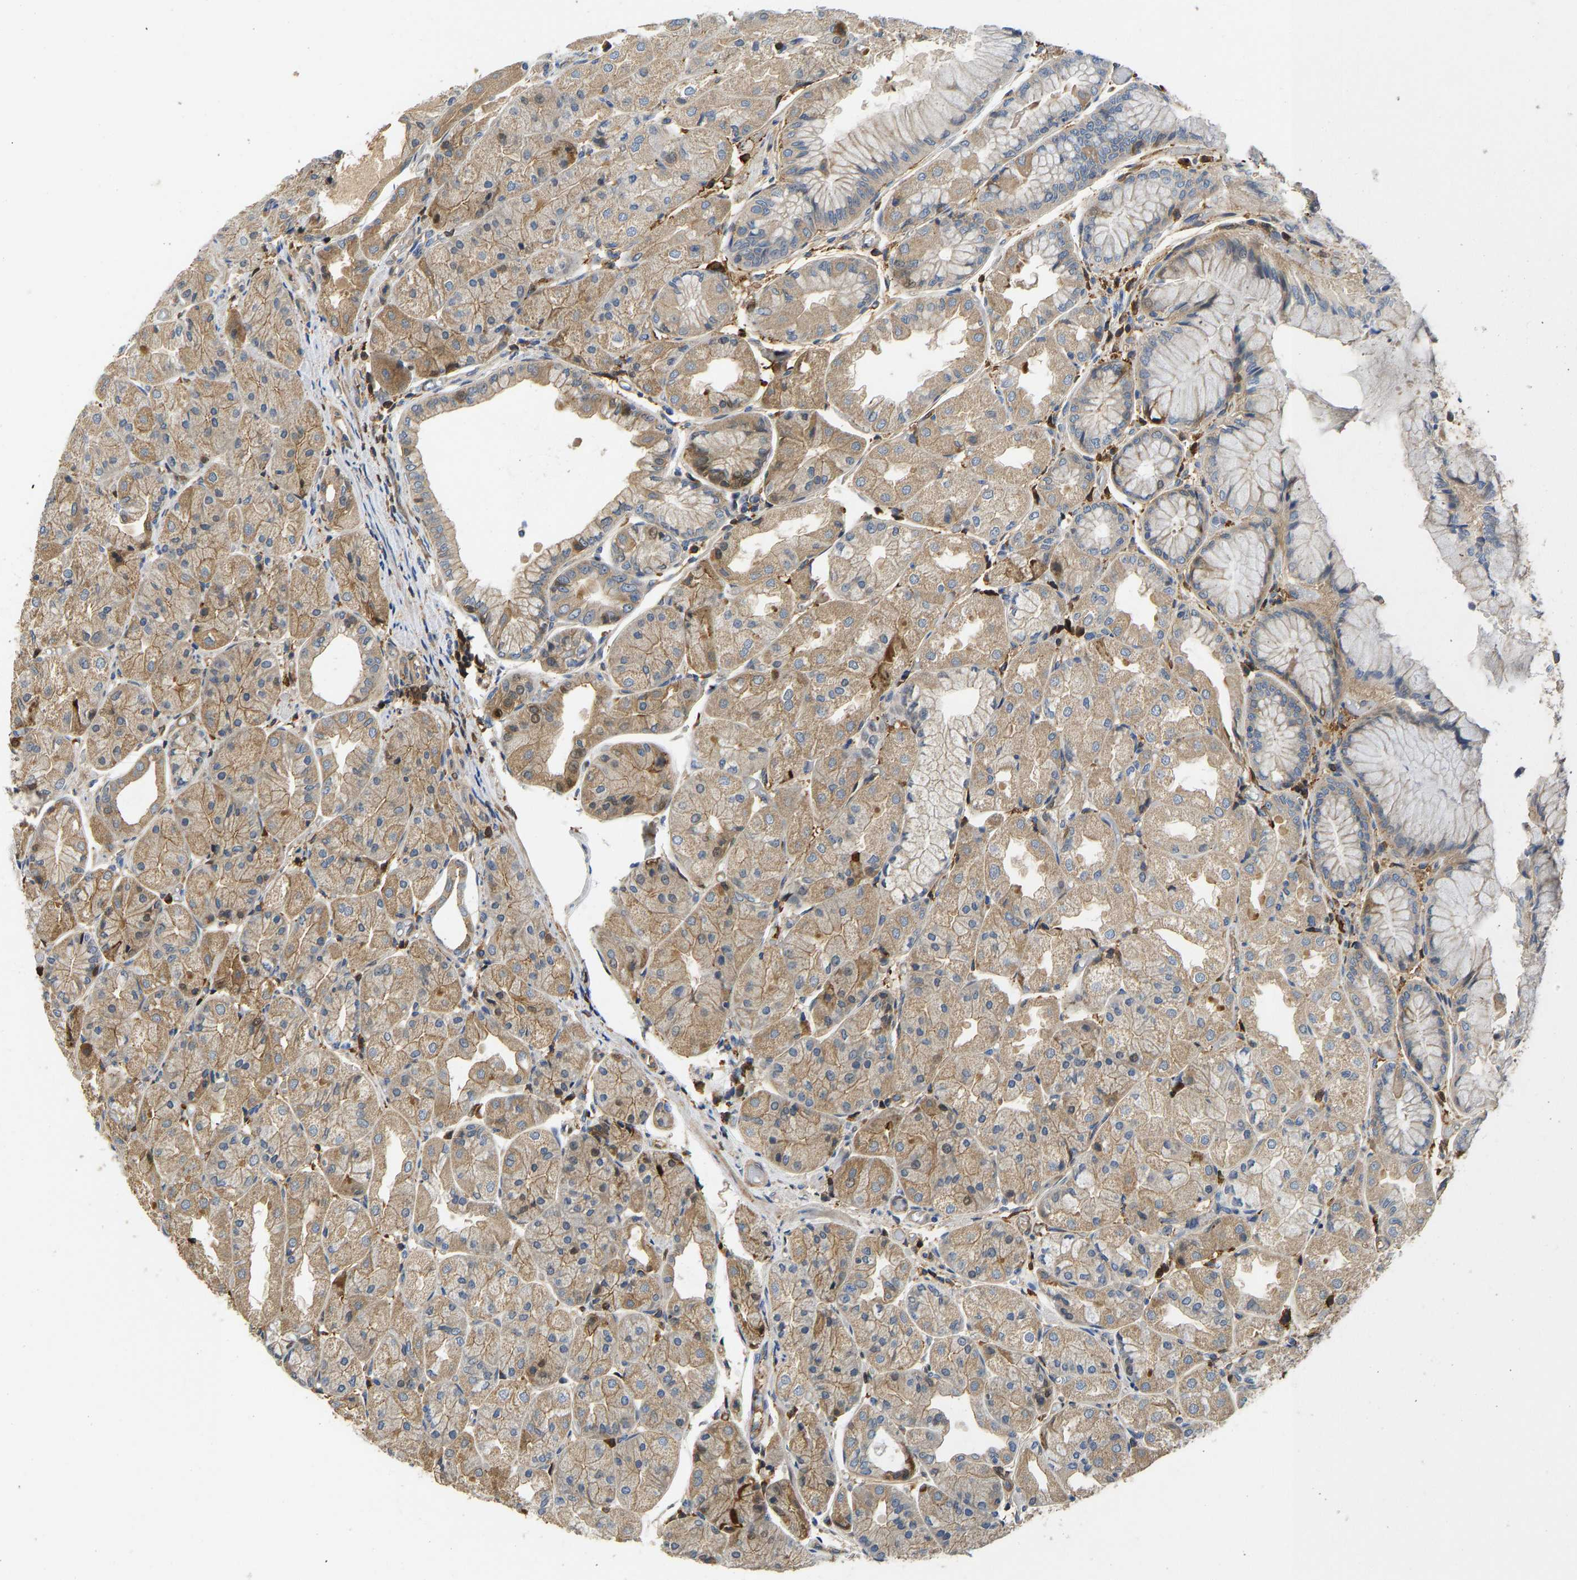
{"staining": {"intensity": "moderate", "quantity": ">75%", "location": "cytoplasmic/membranous"}, "tissue": "stomach", "cell_type": "Glandular cells", "image_type": "normal", "snomed": [{"axis": "morphology", "description": "Normal tissue, NOS"}, {"axis": "topography", "description": "Stomach, upper"}], "caption": "Stomach stained with DAB (3,3'-diaminobenzidine) immunohistochemistry (IHC) demonstrates medium levels of moderate cytoplasmic/membranous positivity in approximately >75% of glandular cells.", "gene": "VCPKMT", "patient": {"sex": "male", "age": 72}}